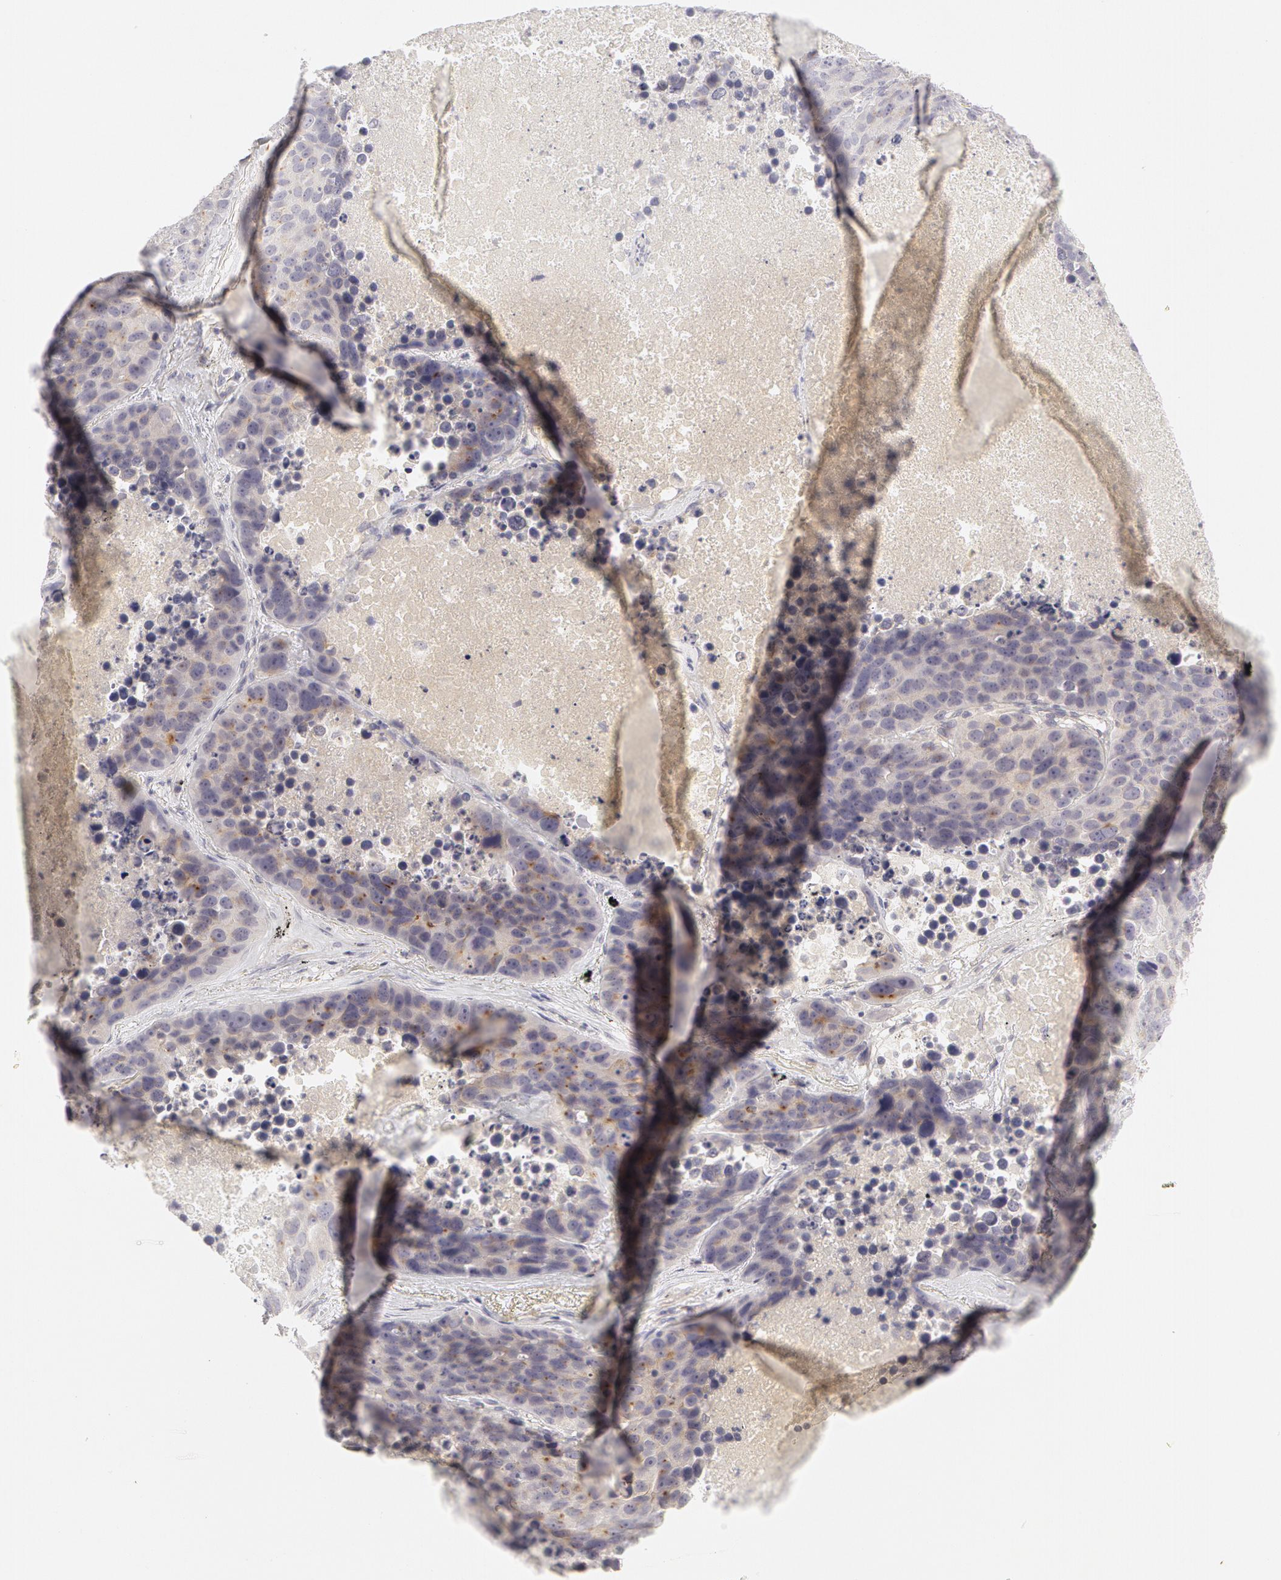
{"staining": {"intensity": "moderate", "quantity": "25%-75%", "location": "cytoplasmic/membranous"}, "tissue": "lung cancer", "cell_type": "Tumor cells", "image_type": "cancer", "snomed": [{"axis": "morphology", "description": "Carcinoid, malignant, NOS"}, {"axis": "topography", "description": "Lung"}], "caption": "Moderate cytoplasmic/membranous expression for a protein is appreciated in approximately 25%-75% of tumor cells of lung carcinoid (malignant) using immunohistochemistry.", "gene": "ABCB1", "patient": {"sex": "male", "age": 60}}